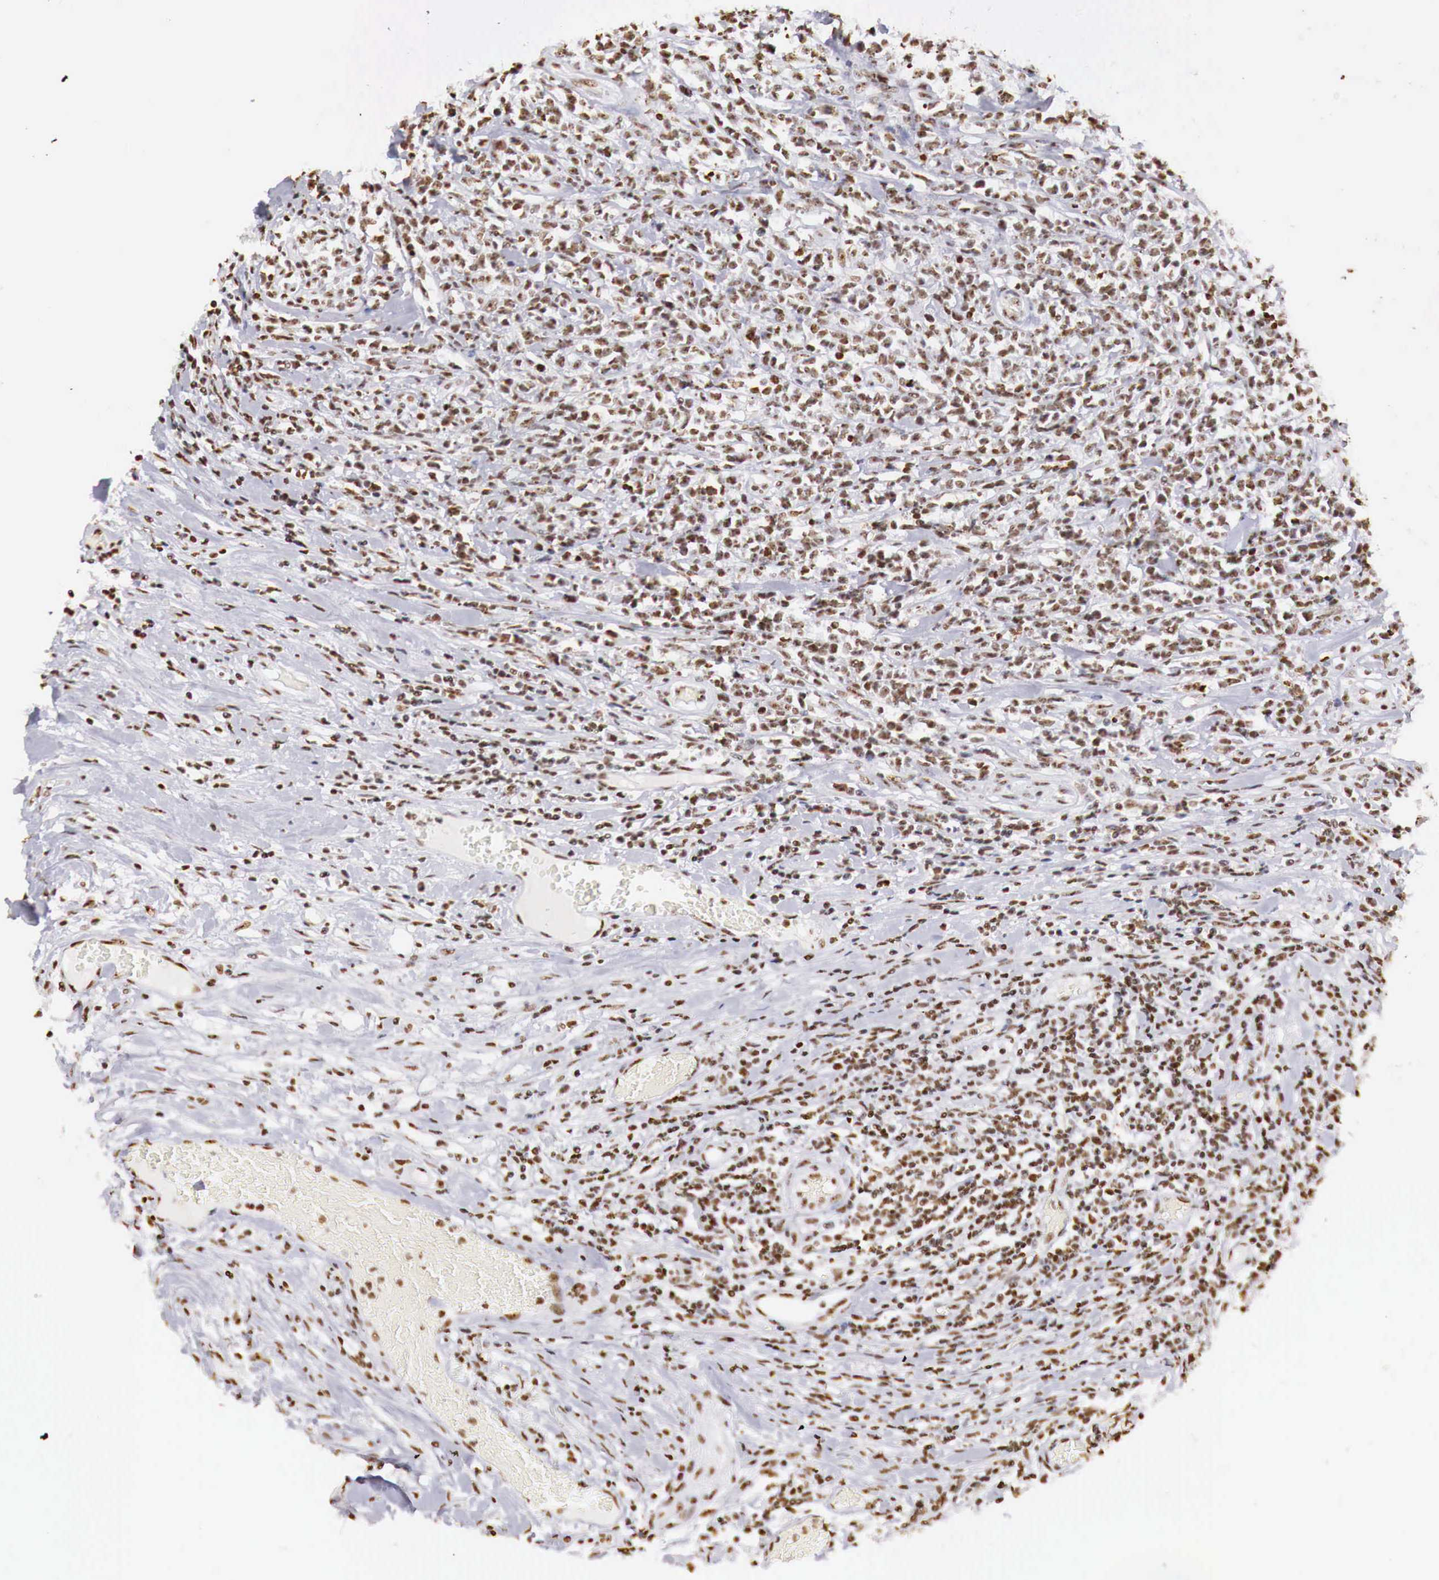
{"staining": {"intensity": "strong", "quantity": ">75%", "location": "nuclear"}, "tissue": "lymphoma", "cell_type": "Tumor cells", "image_type": "cancer", "snomed": [{"axis": "morphology", "description": "Malignant lymphoma, non-Hodgkin's type, High grade"}, {"axis": "topography", "description": "Colon"}], "caption": "Human lymphoma stained with a protein marker shows strong staining in tumor cells.", "gene": "DKC1", "patient": {"sex": "male", "age": 82}}